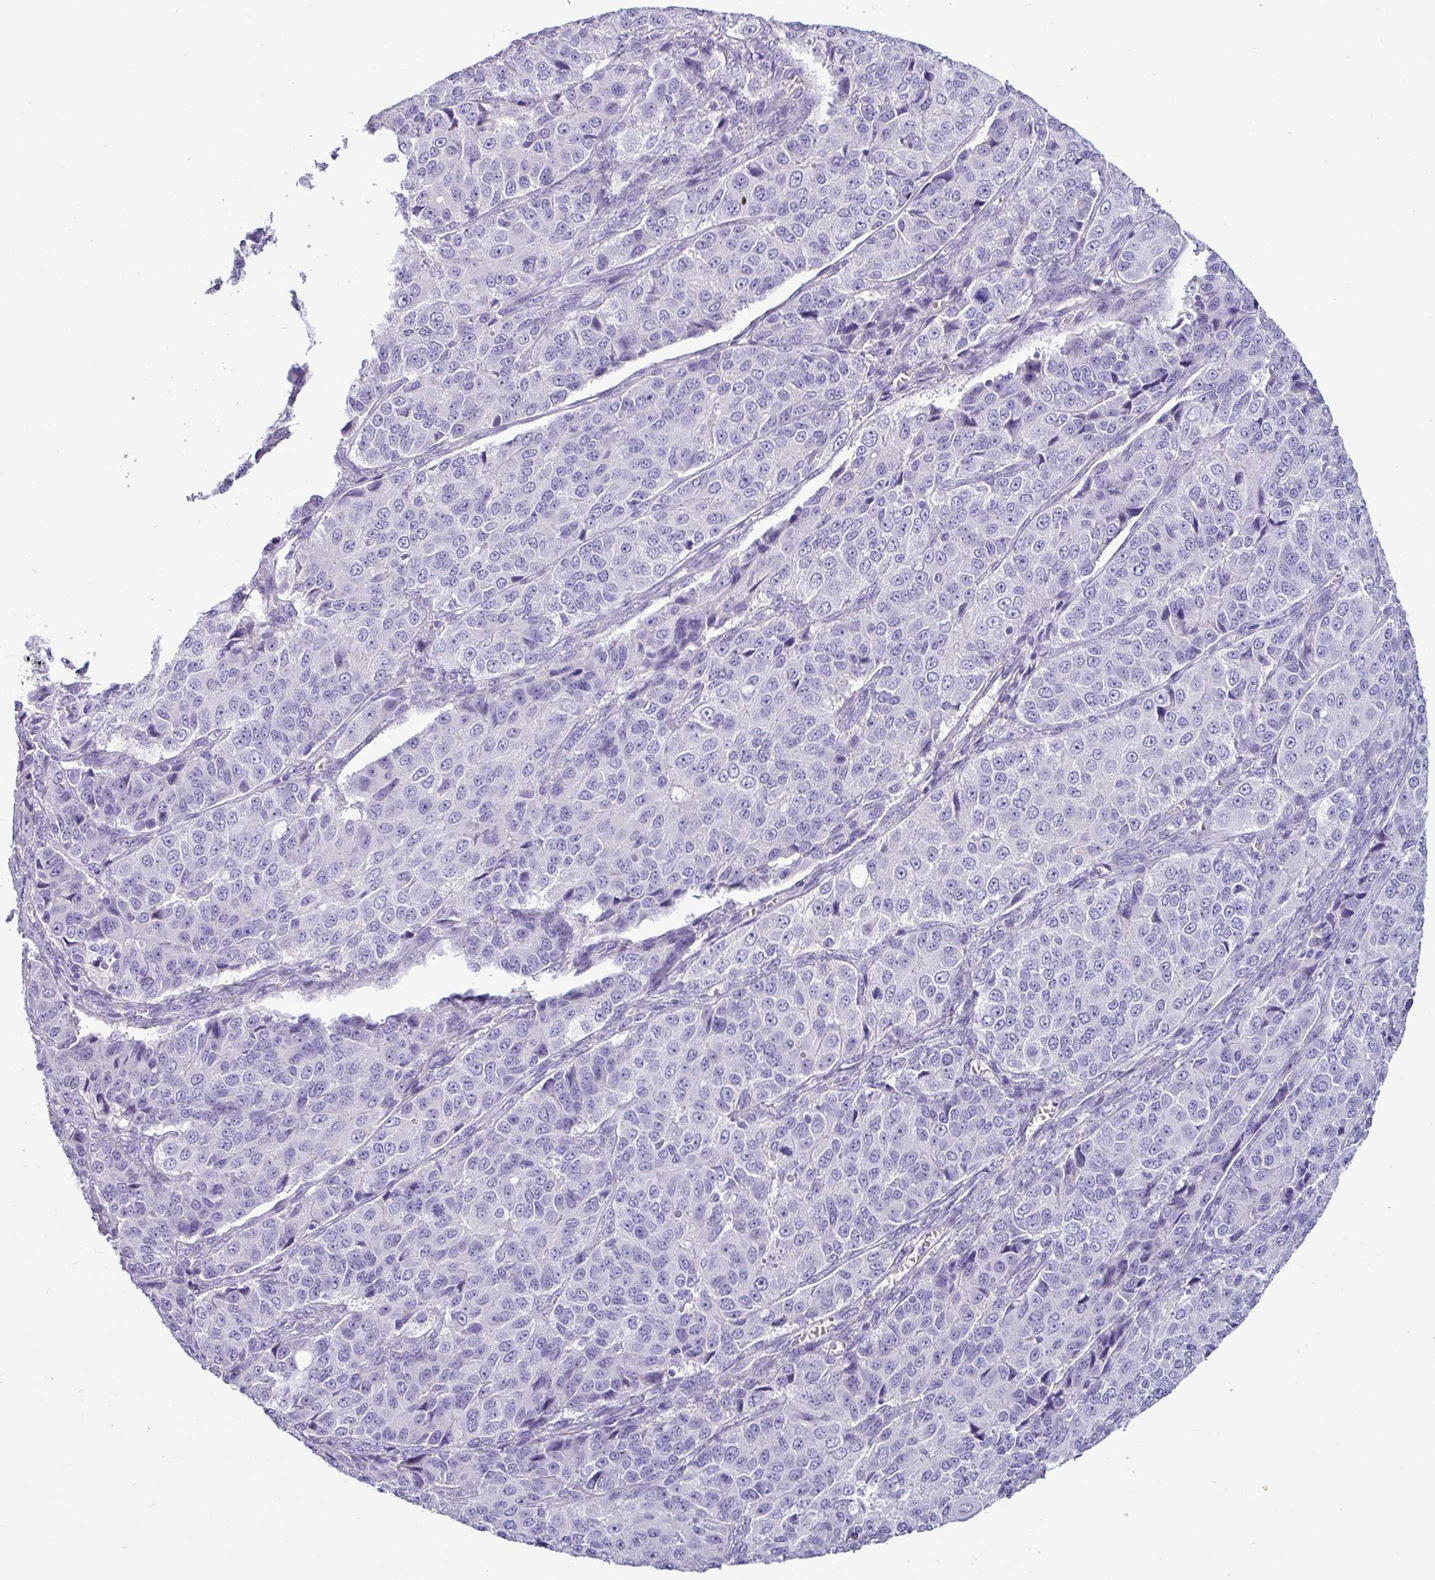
{"staining": {"intensity": "negative", "quantity": "none", "location": "none"}, "tissue": "ovarian cancer", "cell_type": "Tumor cells", "image_type": "cancer", "snomed": [{"axis": "morphology", "description": "Carcinoma, endometroid"}, {"axis": "topography", "description": "Ovary"}], "caption": "Immunohistochemistry image of ovarian cancer (endometroid carcinoma) stained for a protein (brown), which demonstrates no positivity in tumor cells. Brightfield microscopy of IHC stained with DAB (3,3'-diaminobenzidine) (brown) and hematoxylin (blue), captured at high magnification.", "gene": "VCX2", "patient": {"sex": "female", "age": 51}}